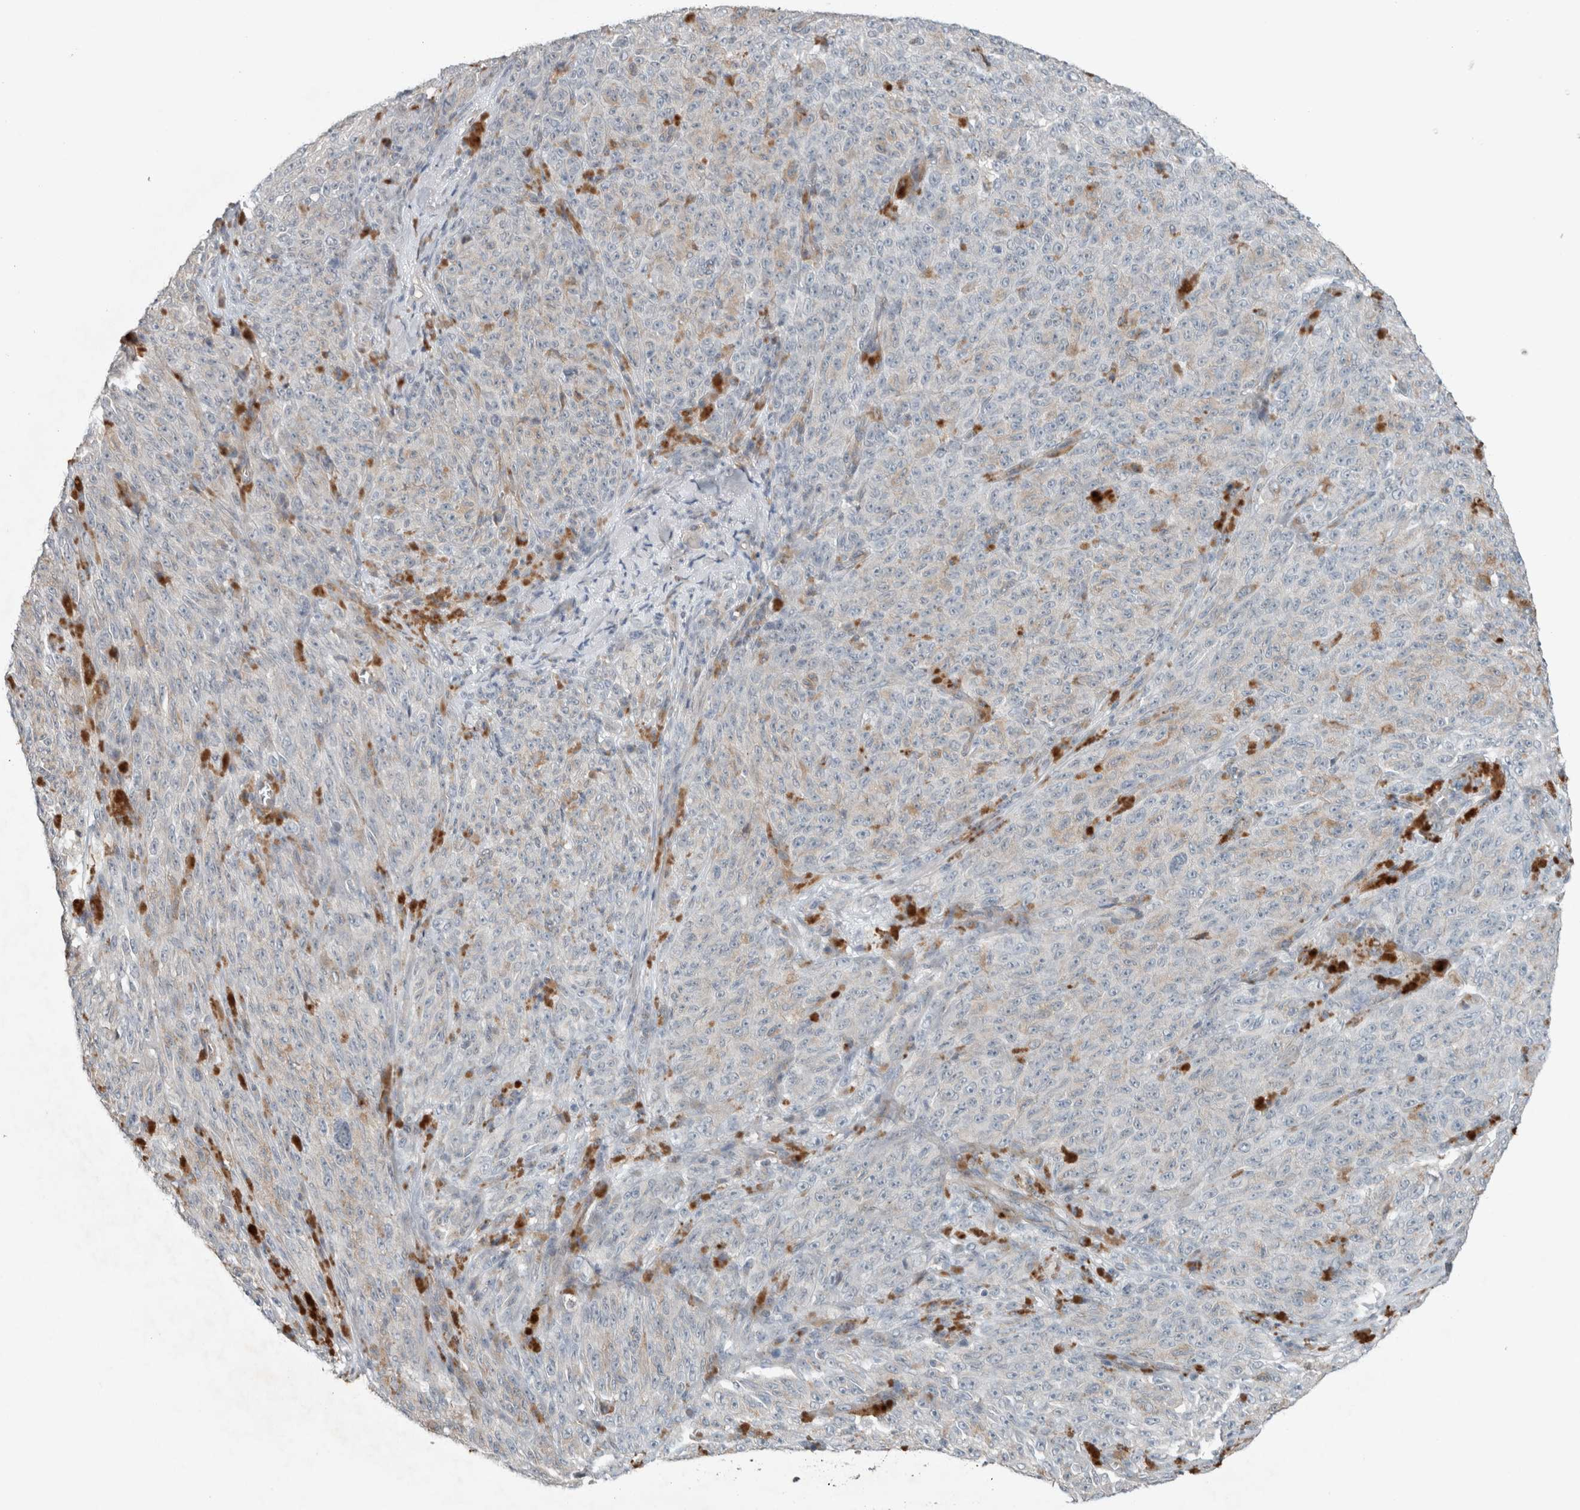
{"staining": {"intensity": "negative", "quantity": "none", "location": "none"}, "tissue": "melanoma", "cell_type": "Tumor cells", "image_type": "cancer", "snomed": [{"axis": "morphology", "description": "Malignant melanoma, NOS"}, {"axis": "topography", "description": "Skin"}], "caption": "Immunohistochemistry (IHC) of melanoma shows no positivity in tumor cells. (Brightfield microscopy of DAB (3,3'-diaminobenzidine) immunohistochemistry (IHC) at high magnification).", "gene": "JADE2", "patient": {"sex": "female", "age": 82}}